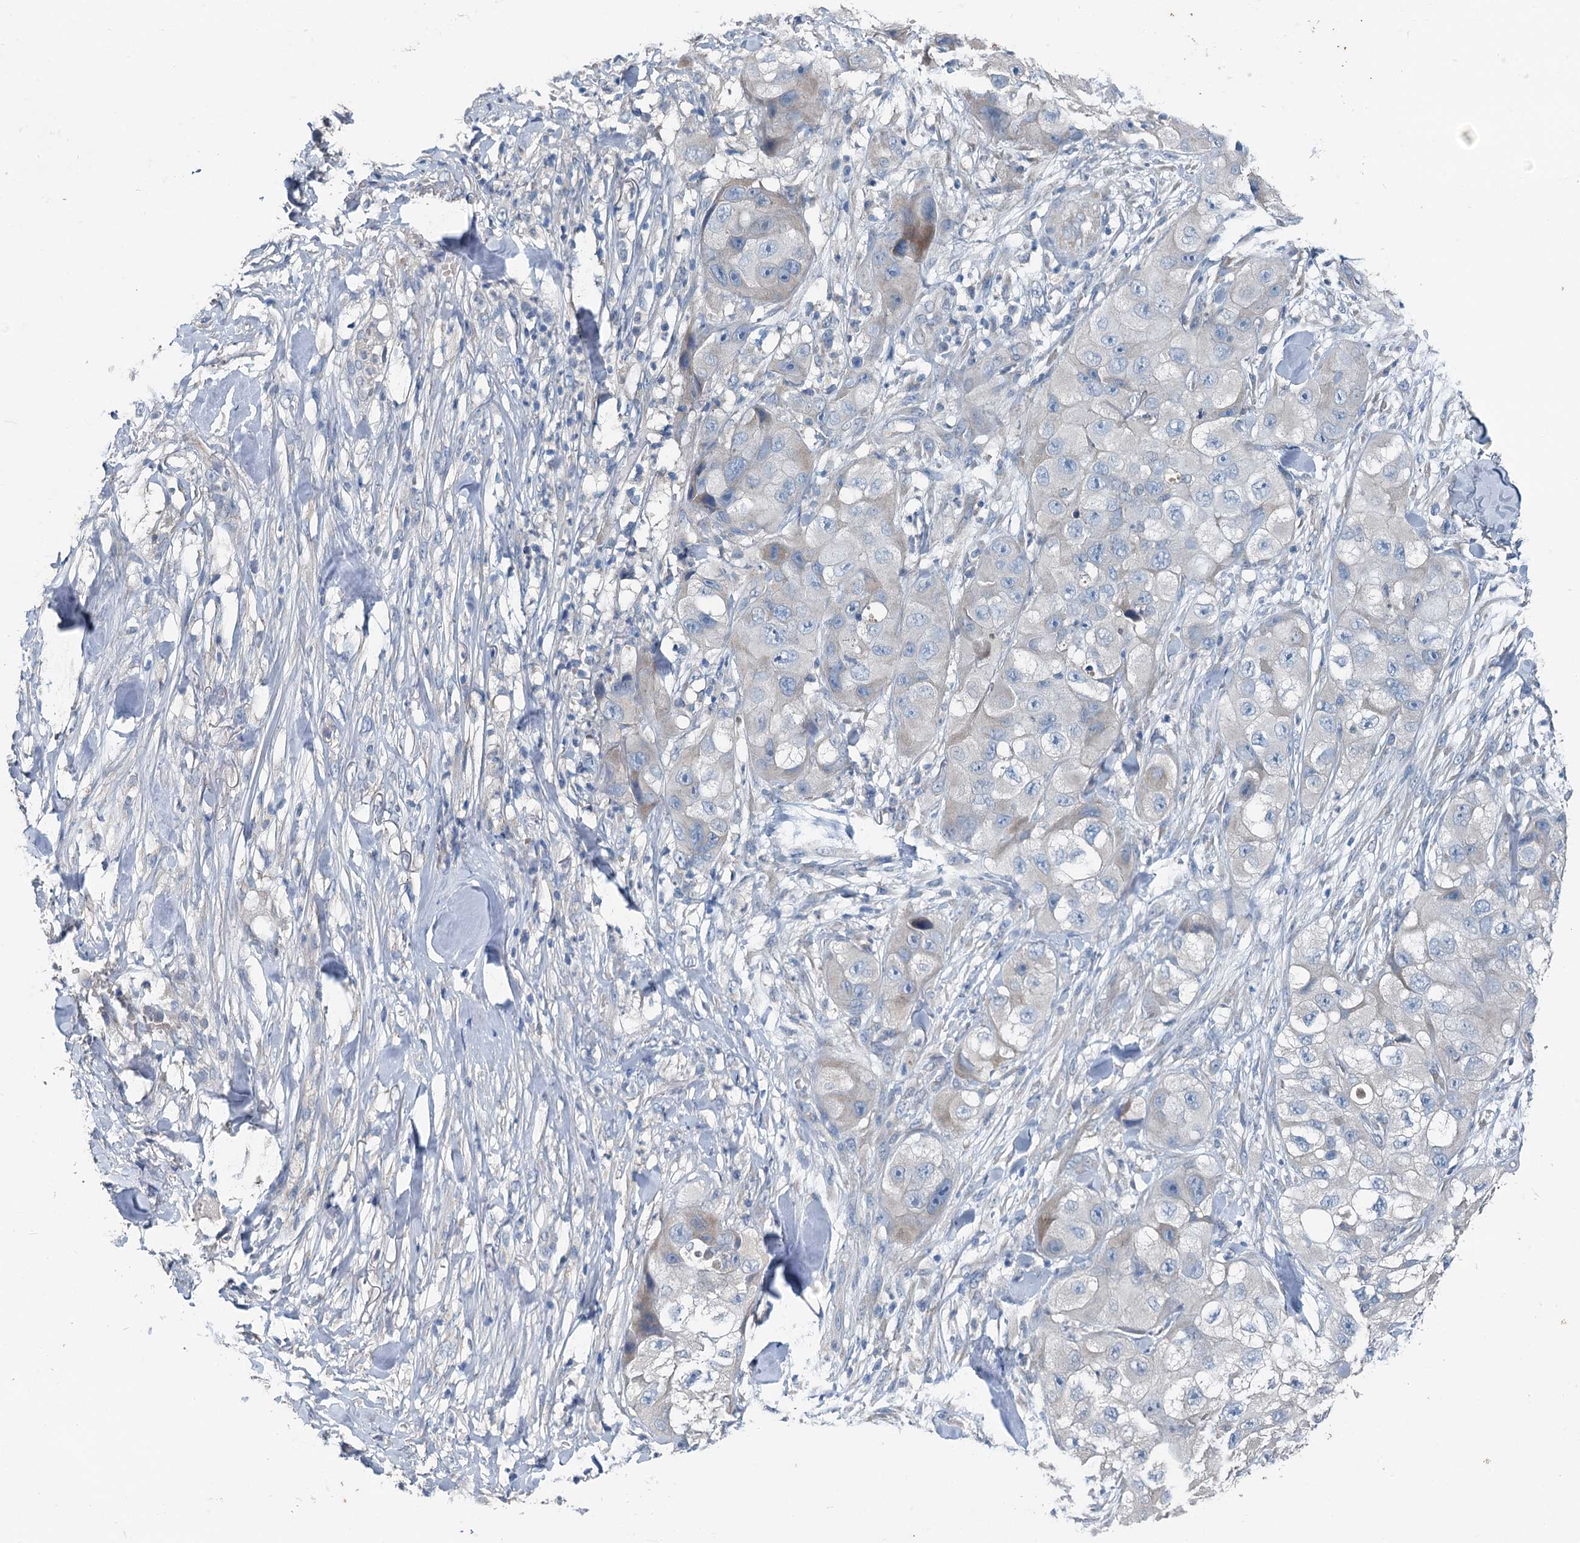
{"staining": {"intensity": "negative", "quantity": "none", "location": "none"}, "tissue": "skin cancer", "cell_type": "Tumor cells", "image_type": "cancer", "snomed": [{"axis": "morphology", "description": "Squamous cell carcinoma, NOS"}, {"axis": "topography", "description": "Skin"}, {"axis": "topography", "description": "Subcutis"}], "caption": "Image shows no protein staining in tumor cells of skin cancer (squamous cell carcinoma) tissue.", "gene": "C6orf120", "patient": {"sex": "male", "age": 73}}